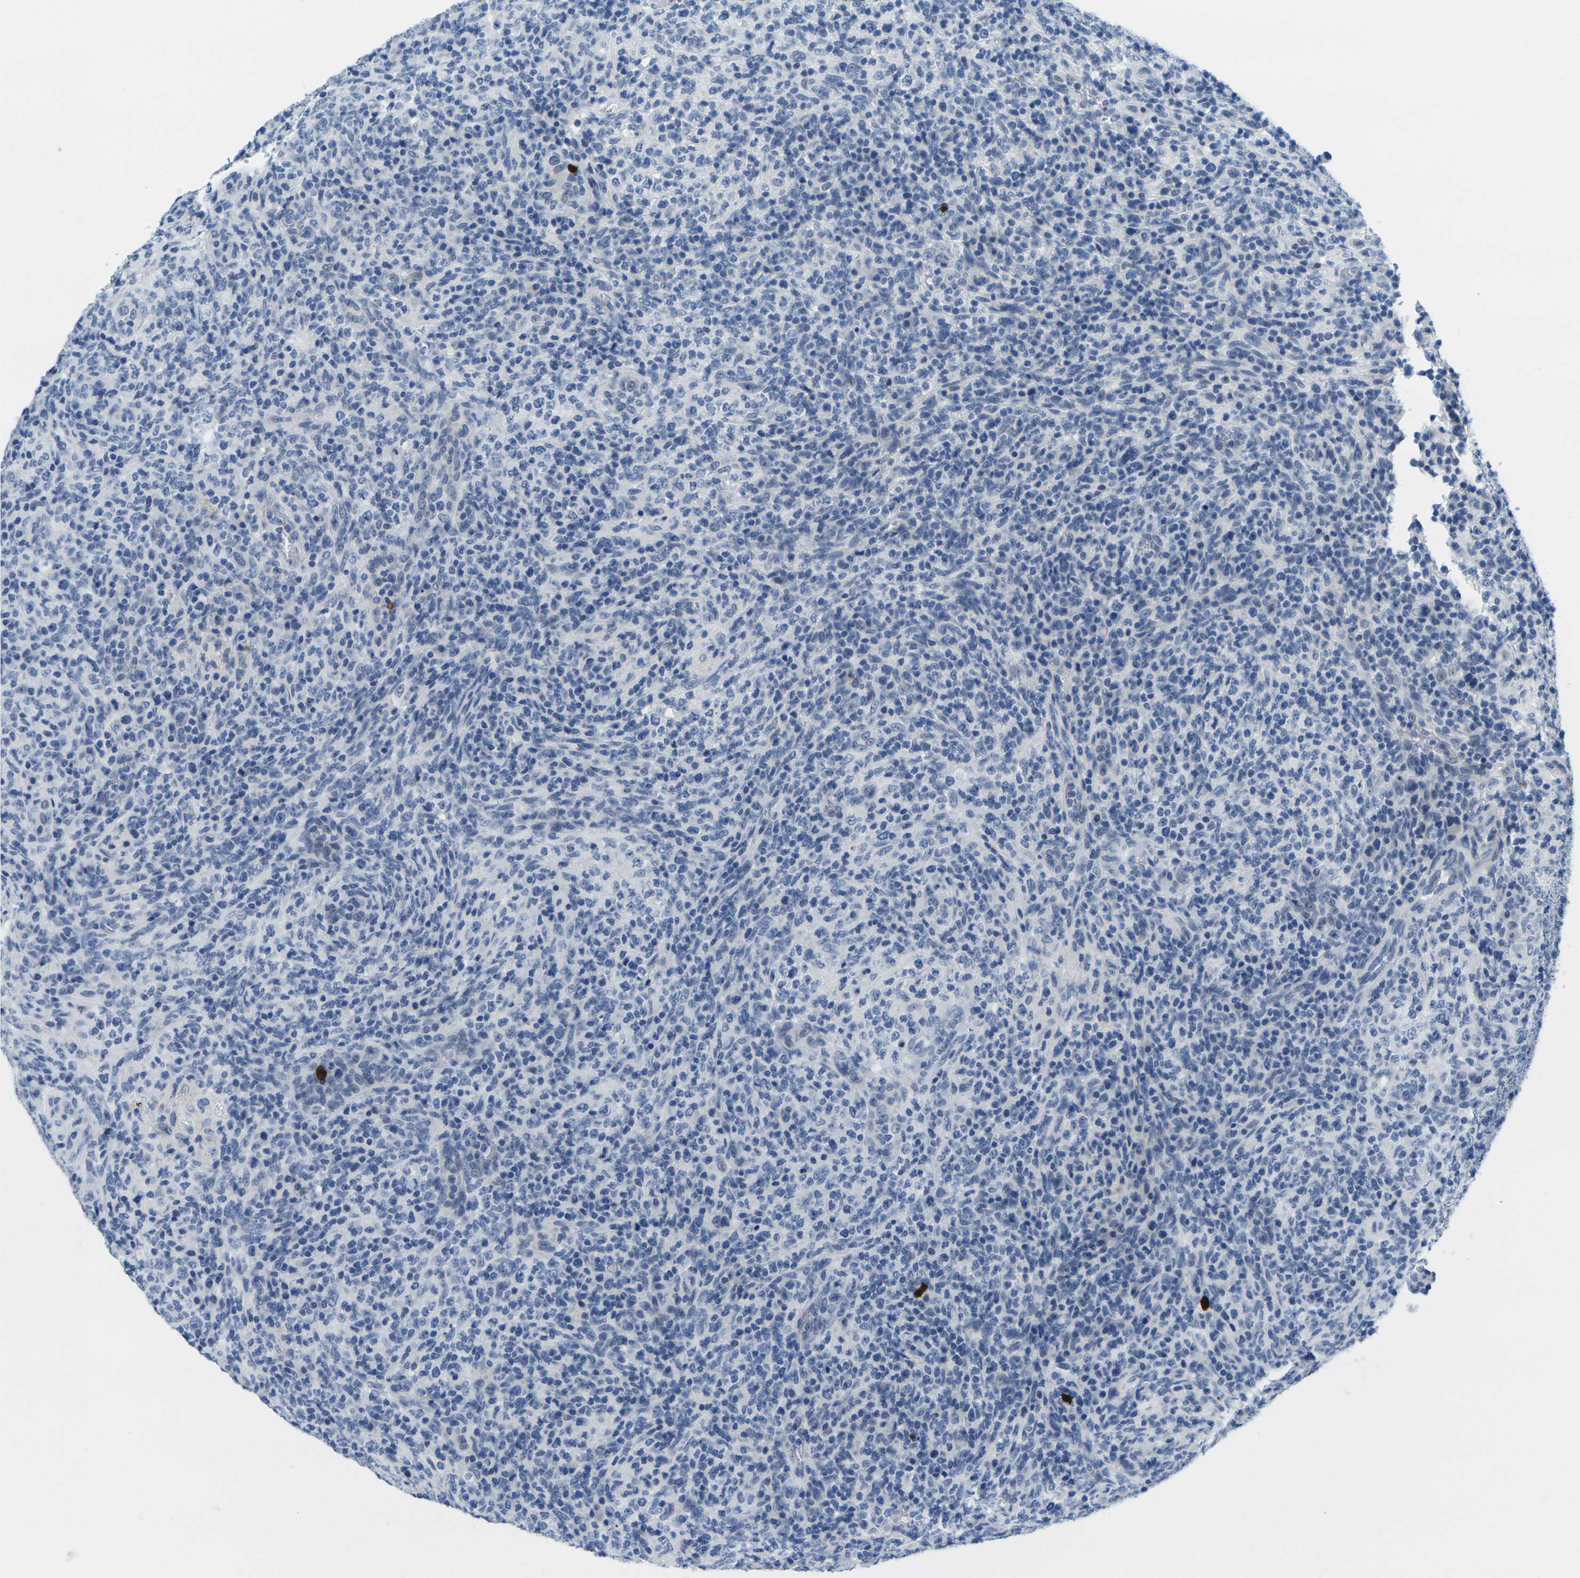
{"staining": {"intensity": "negative", "quantity": "none", "location": "none"}, "tissue": "lymphoma", "cell_type": "Tumor cells", "image_type": "cancer", "snomed": [{"axis": "morphology", "description": "Malignant lymphoma, non-Hodgkin's type, High grade"}, {"axis": "topography", "description": "Lymph node"}], "caption": "Immunohistochemistry (IHC) of human lymphoma demonstrates no expression in tumor cells.", "gene": "GPR15", "patient": {"sex": "female", "age": 76}}